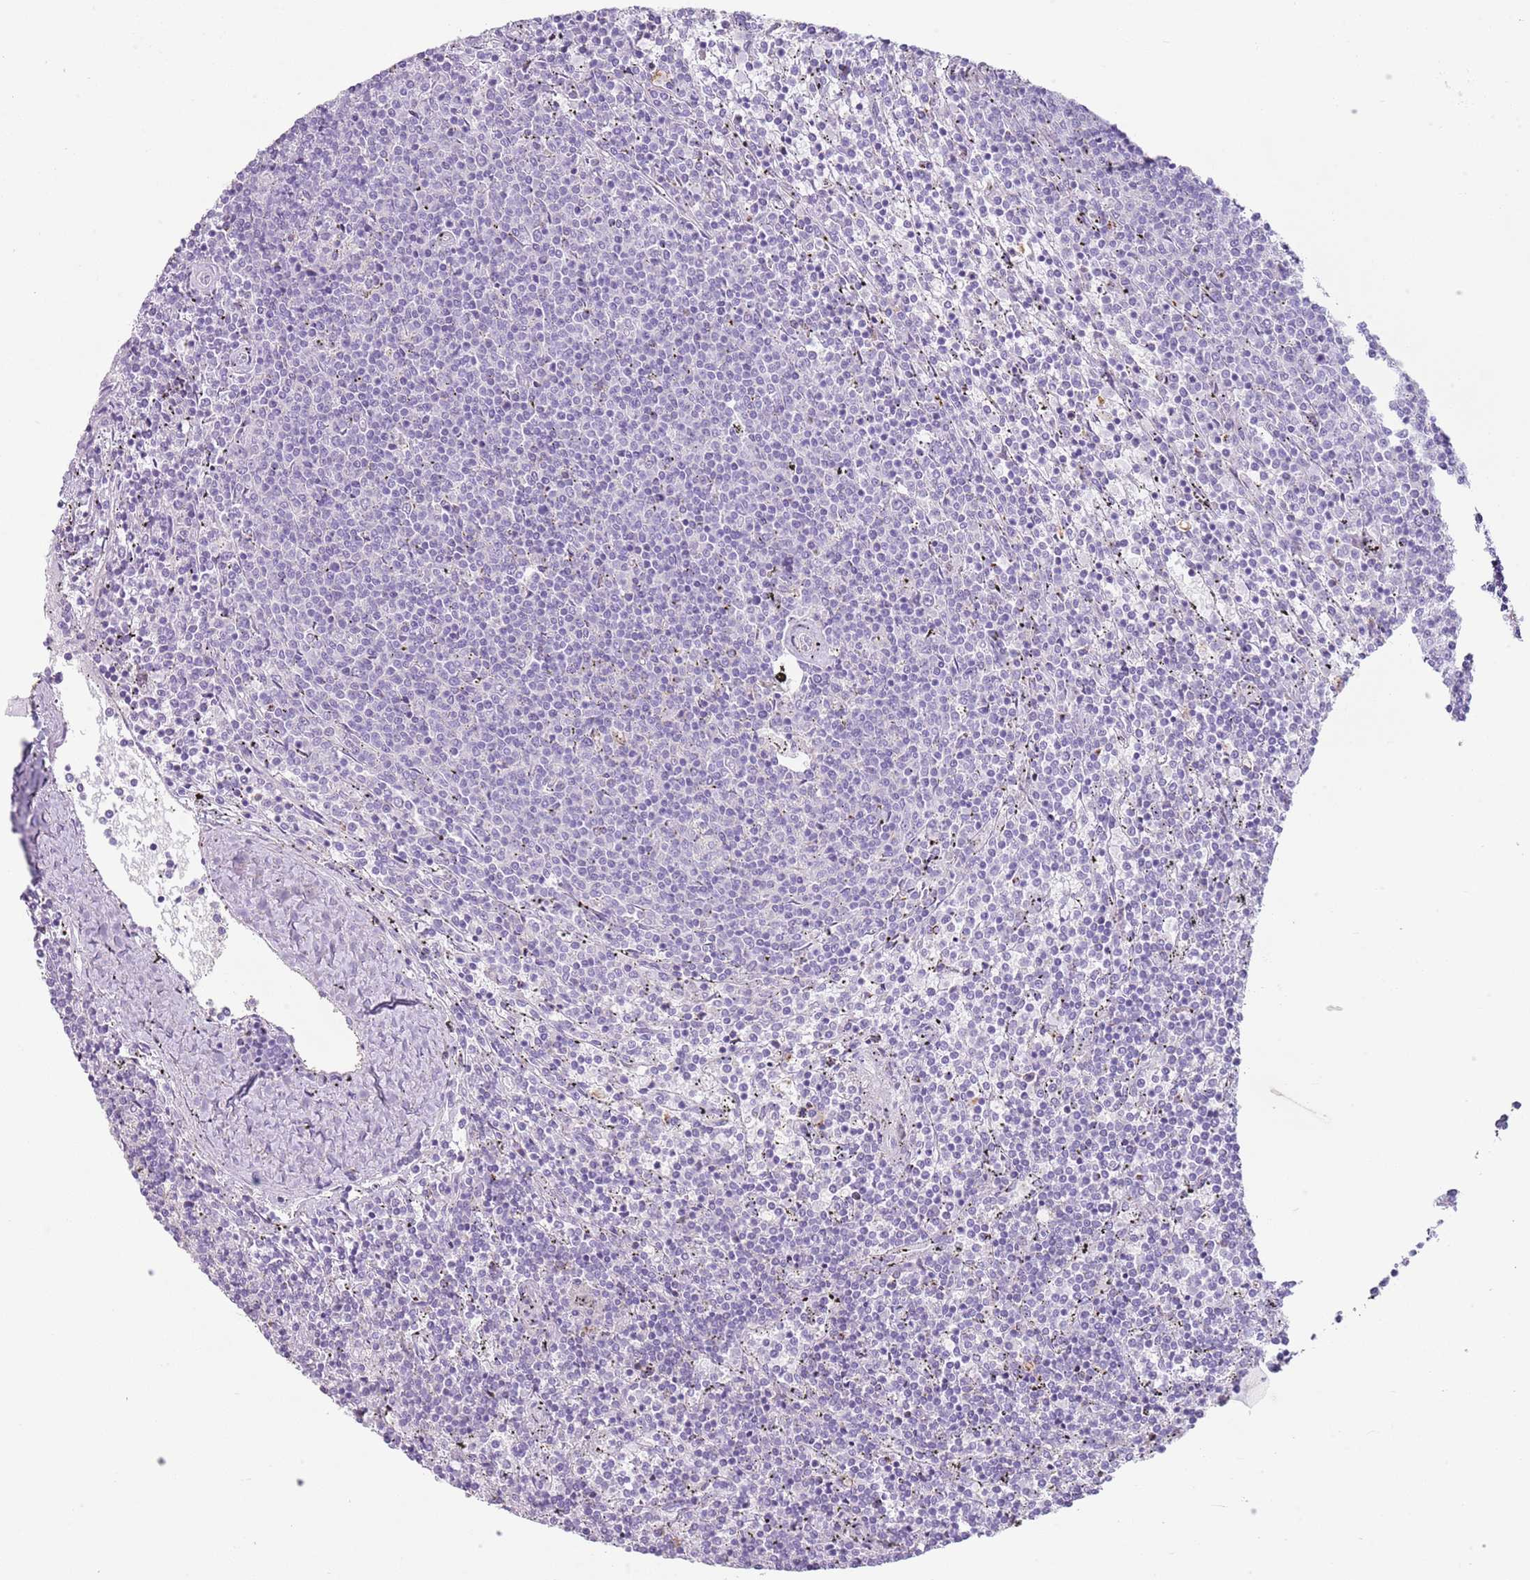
{"staining": {"intensity": "negative", "quantity": "none", "location": "none"}, "tissue": "lymphoma", "cell_type": "Tumor cells", "image_type": "cancer", "snomed": [{"axis": "morphology", "description": "Malignant lymphoma, non-Hodgkin's type, Low grade"}, {"axis": "topography", "description": "Spleen"}], "caption": "The histopathology image displays no staining of tumor cells in lymphoma. (DAB immunohistochemistry (IHC) with hematoxylin counter stain).", "gene": "CD177", "patient": {"sex": "female", "age": 50}}